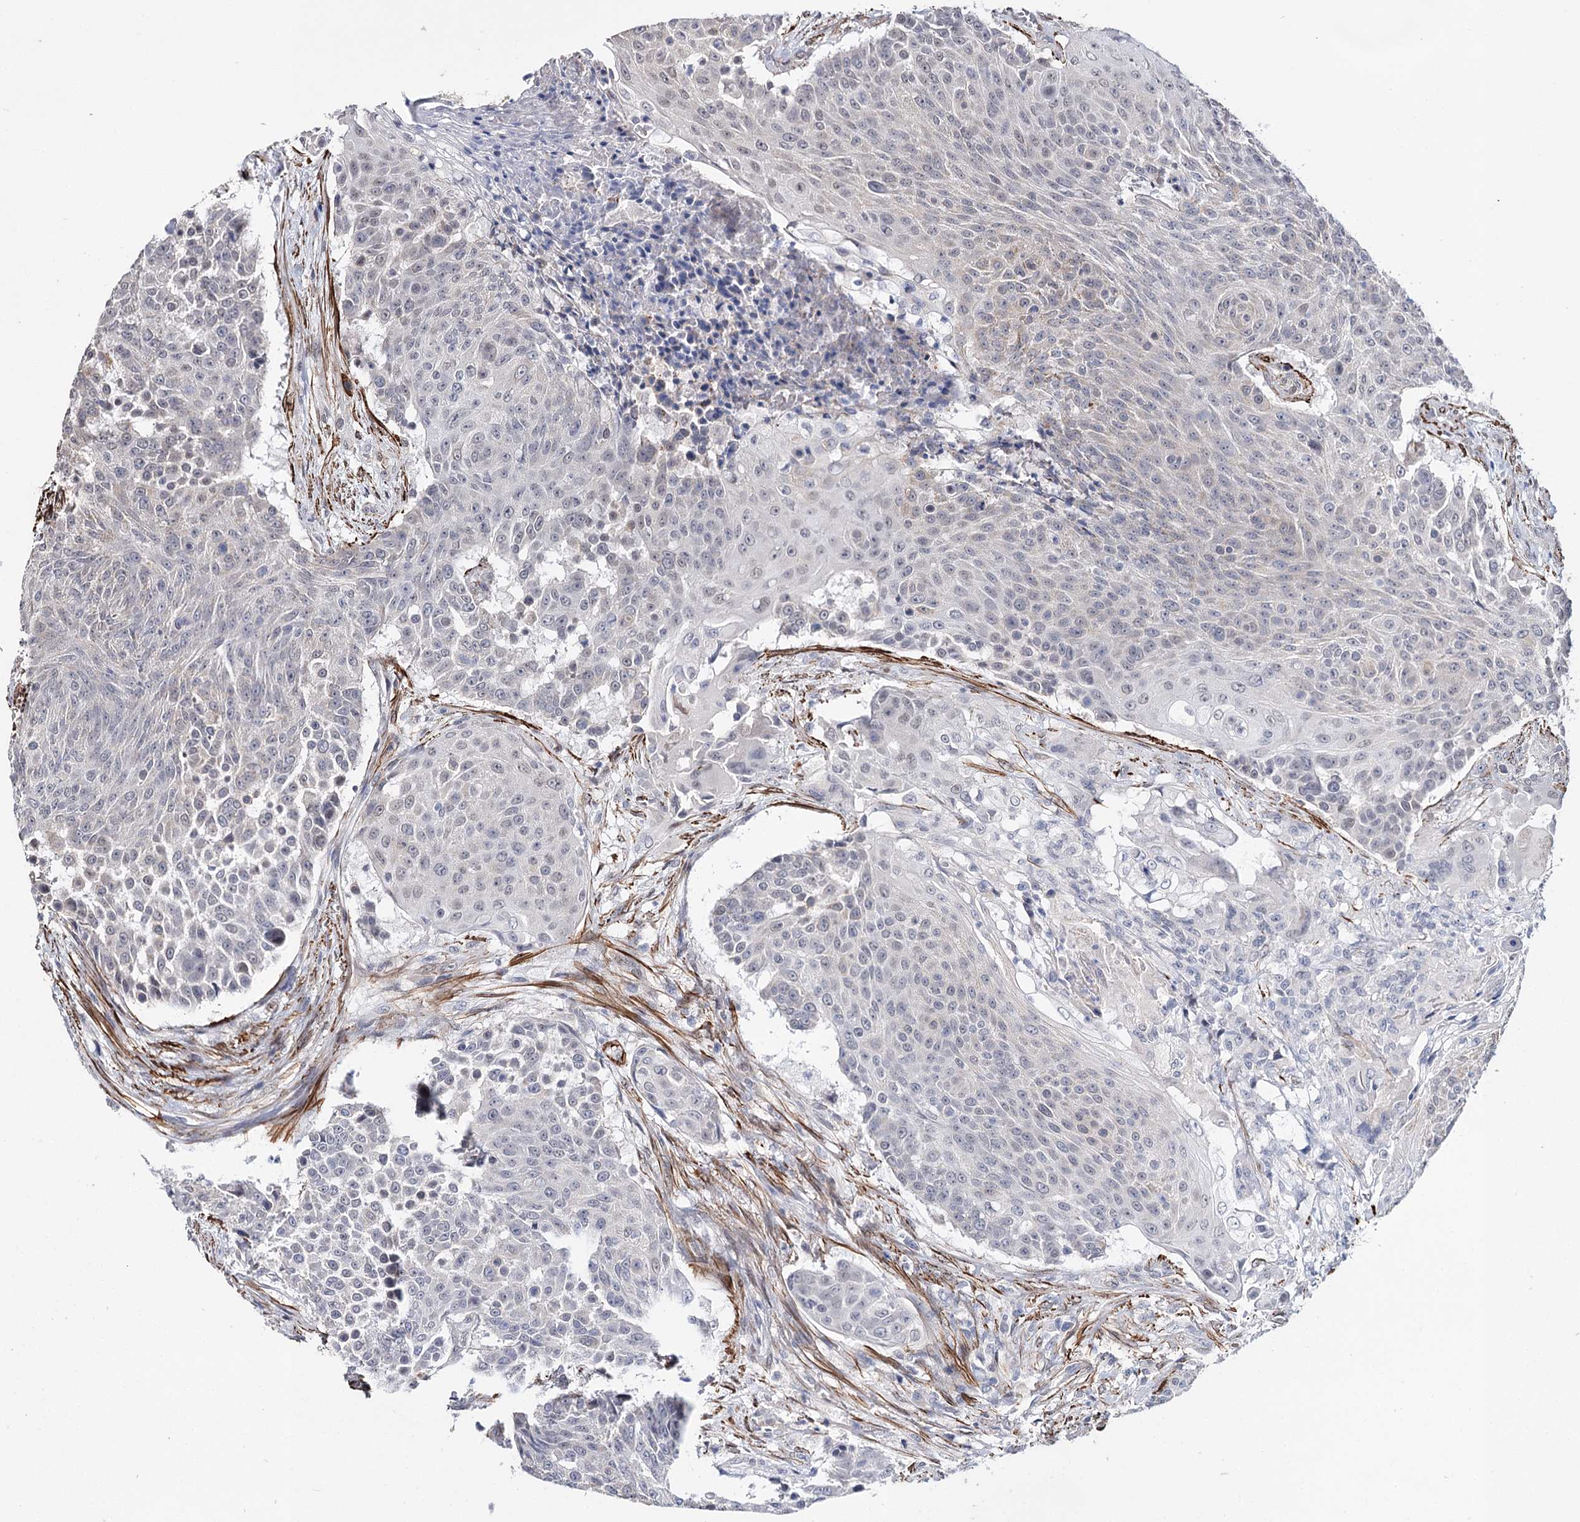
{"staining": {"intensity": "negative", "quantity": "none", "location": "none"}, "tissue": "urothelial cancer", "cell_type": "Tumor cells", "image_type": "cancer", "snomed": [{"axis": "morphology", "description": "Urothelial carcinoma, High grade"}, {"axis": "topography", "description": "Urinary bladder"}], "caption": "This is an IHC photomicrograph of human urothelial carcinoma (high-grade). There is no expression in tumor cells.", "gene": "CFAP46", "patient": {"sex": "female", "age": 63}}